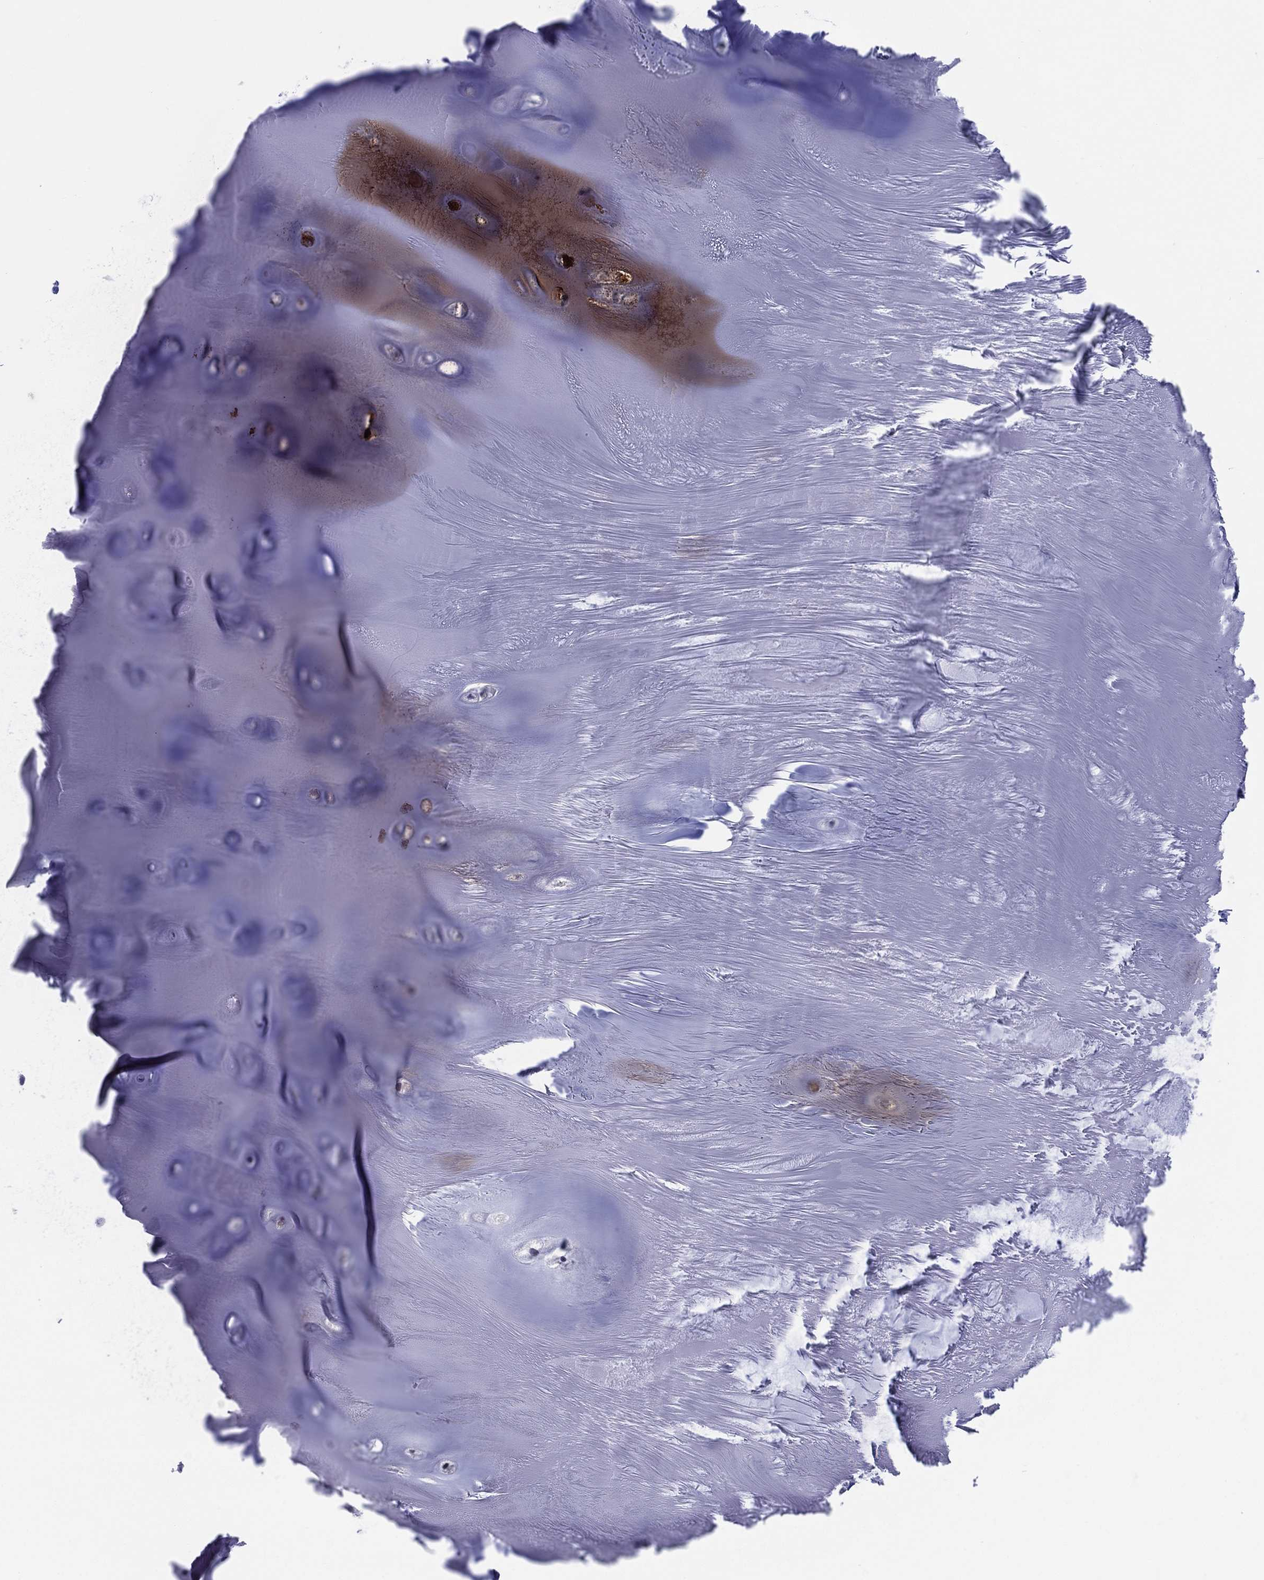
{"staining": {"intensity": "negative", "quantity": "none", "location": "none"}, "tissue": "adipose tissue", "cell_type": "Adipocytes", "image_type": "normal", "snomed": [{"axis": "morphology", "description": "Normal tissue, NOS"}, {"axis": "topography", "description": "Cartilage tissue"}], "caption": "IHC micrograph of unremarkable human adipose tissue stained for a protein (brown), which exhibits no staining in adipocytes.", "gene": "MLLT10", "patient": {"sex": "male", "age": 81}}